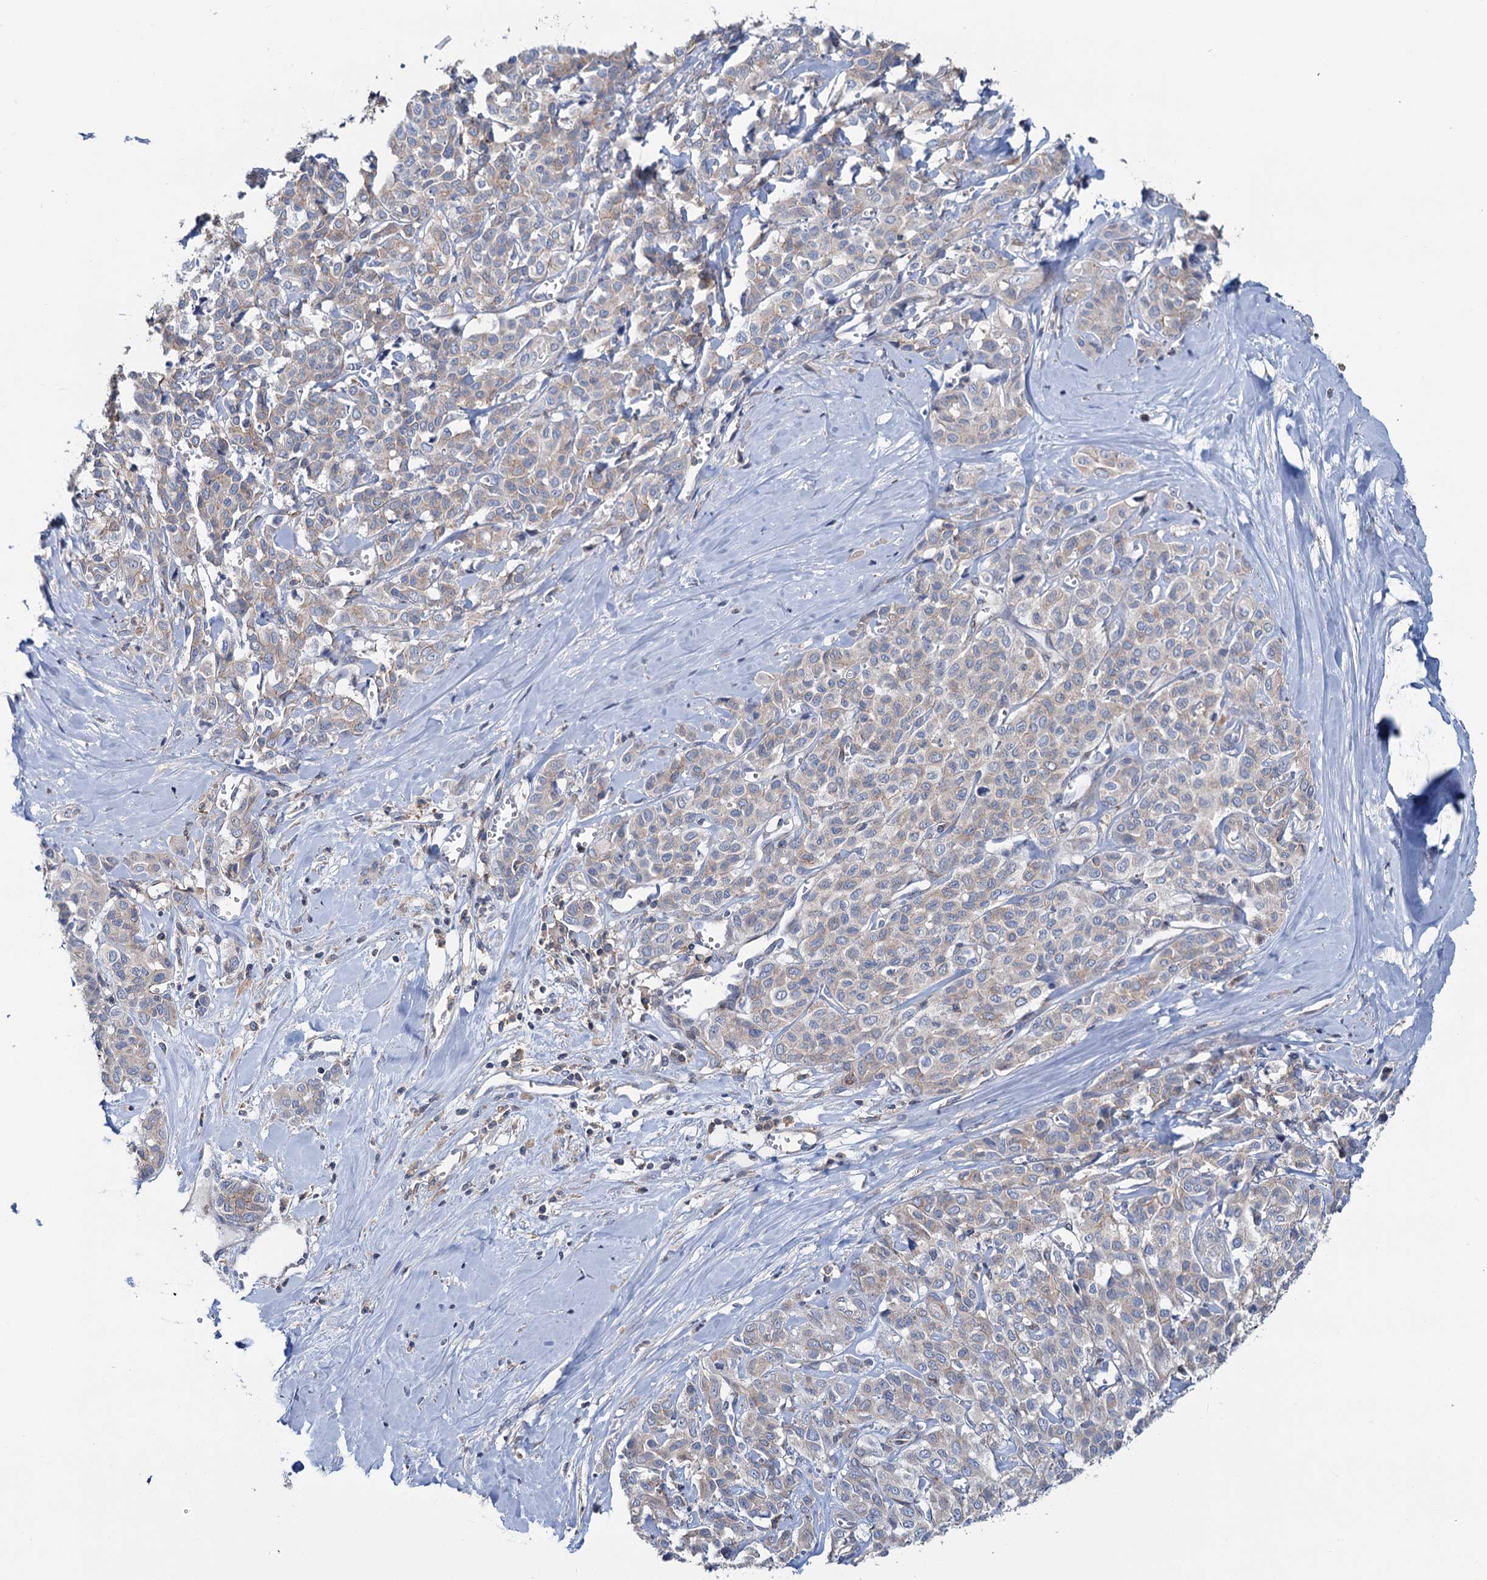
{"staining": {"intensity": "moderate", "quantity": "25%-75%", "location": "cytoplasmic/membranous"}, "tissue": "liver cancer", "cell_type": "Tumor cells", "image_type": "cancer", "snomed": [{"axis": "morphology", "description": "Cholangiocarcinoma"}, {"axis": "topography", "description": "Liver"}], "caption": "Liver cancer stained with DAB (3,3'-diaminobenzidine) IHC displays medium levels of moderate cytoplasmic/membranous positivity in approximately 25%-75% of tumor cells. Using DAB (brown) and hematoxylin (blue) stains, captured at high magnification using brightfield microscopy.", "gene": "LRCH4", "patient": {"sex": "female", "age": 77}}